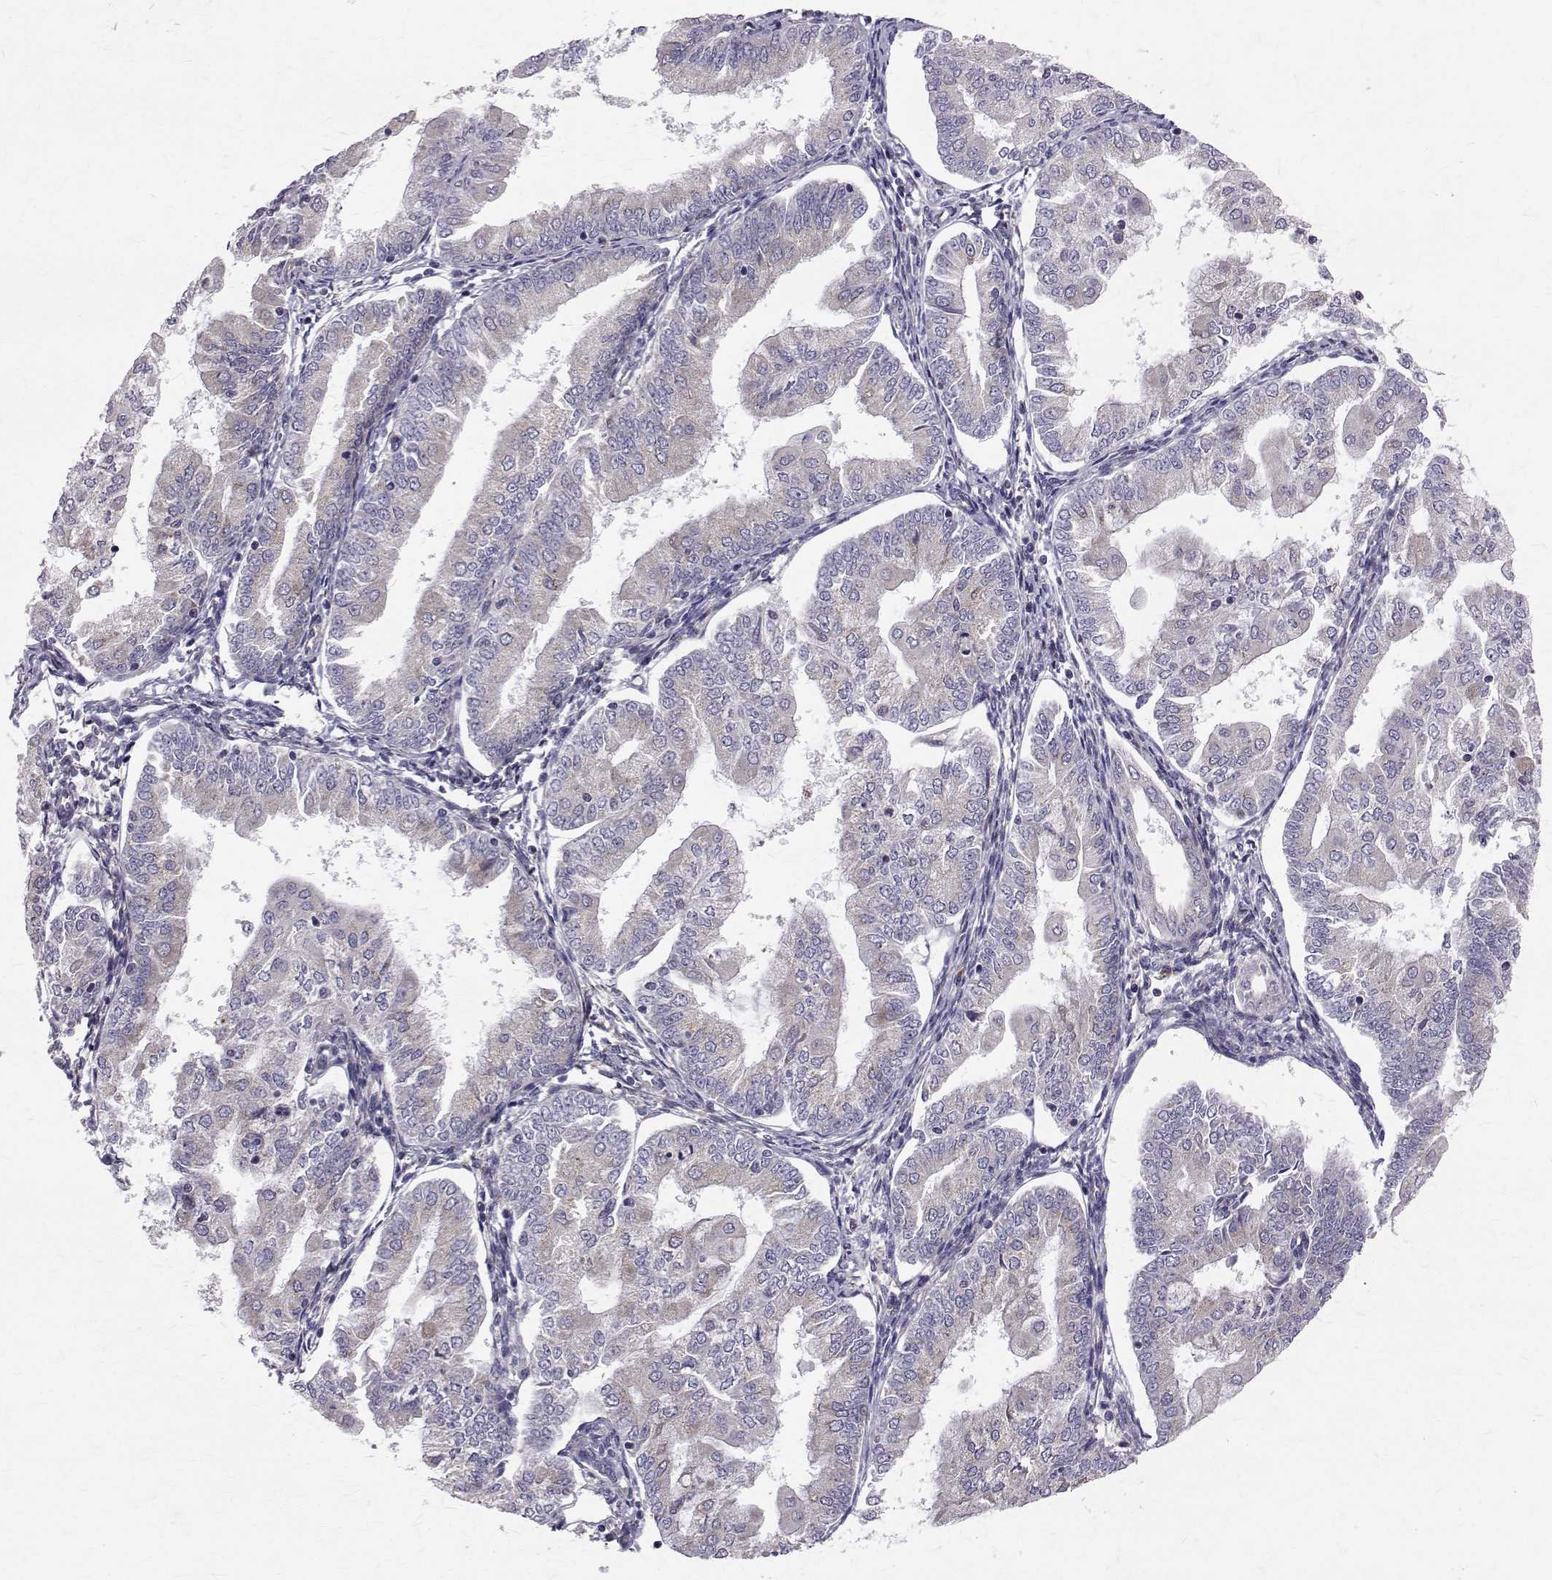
{"staining": {"intensity": "negative", "quantity": "none", "location": "none"}, "tissue": "endometrial cancer", "cell_type": "Tumor cells", "image_type": "cancer", "snomed": [{"axis": "morphology", "description": "Adenocarcinoma, NOS"}, {"axis": "topography", "description": "Endometrium"}], "caption": "Histopathology image shows no significant protein staining in tumor cells of endometrial cancer (adenocarcinoma).", "gene": "ARFGAP1", "patient": {"sex": "female", "age": 55}}